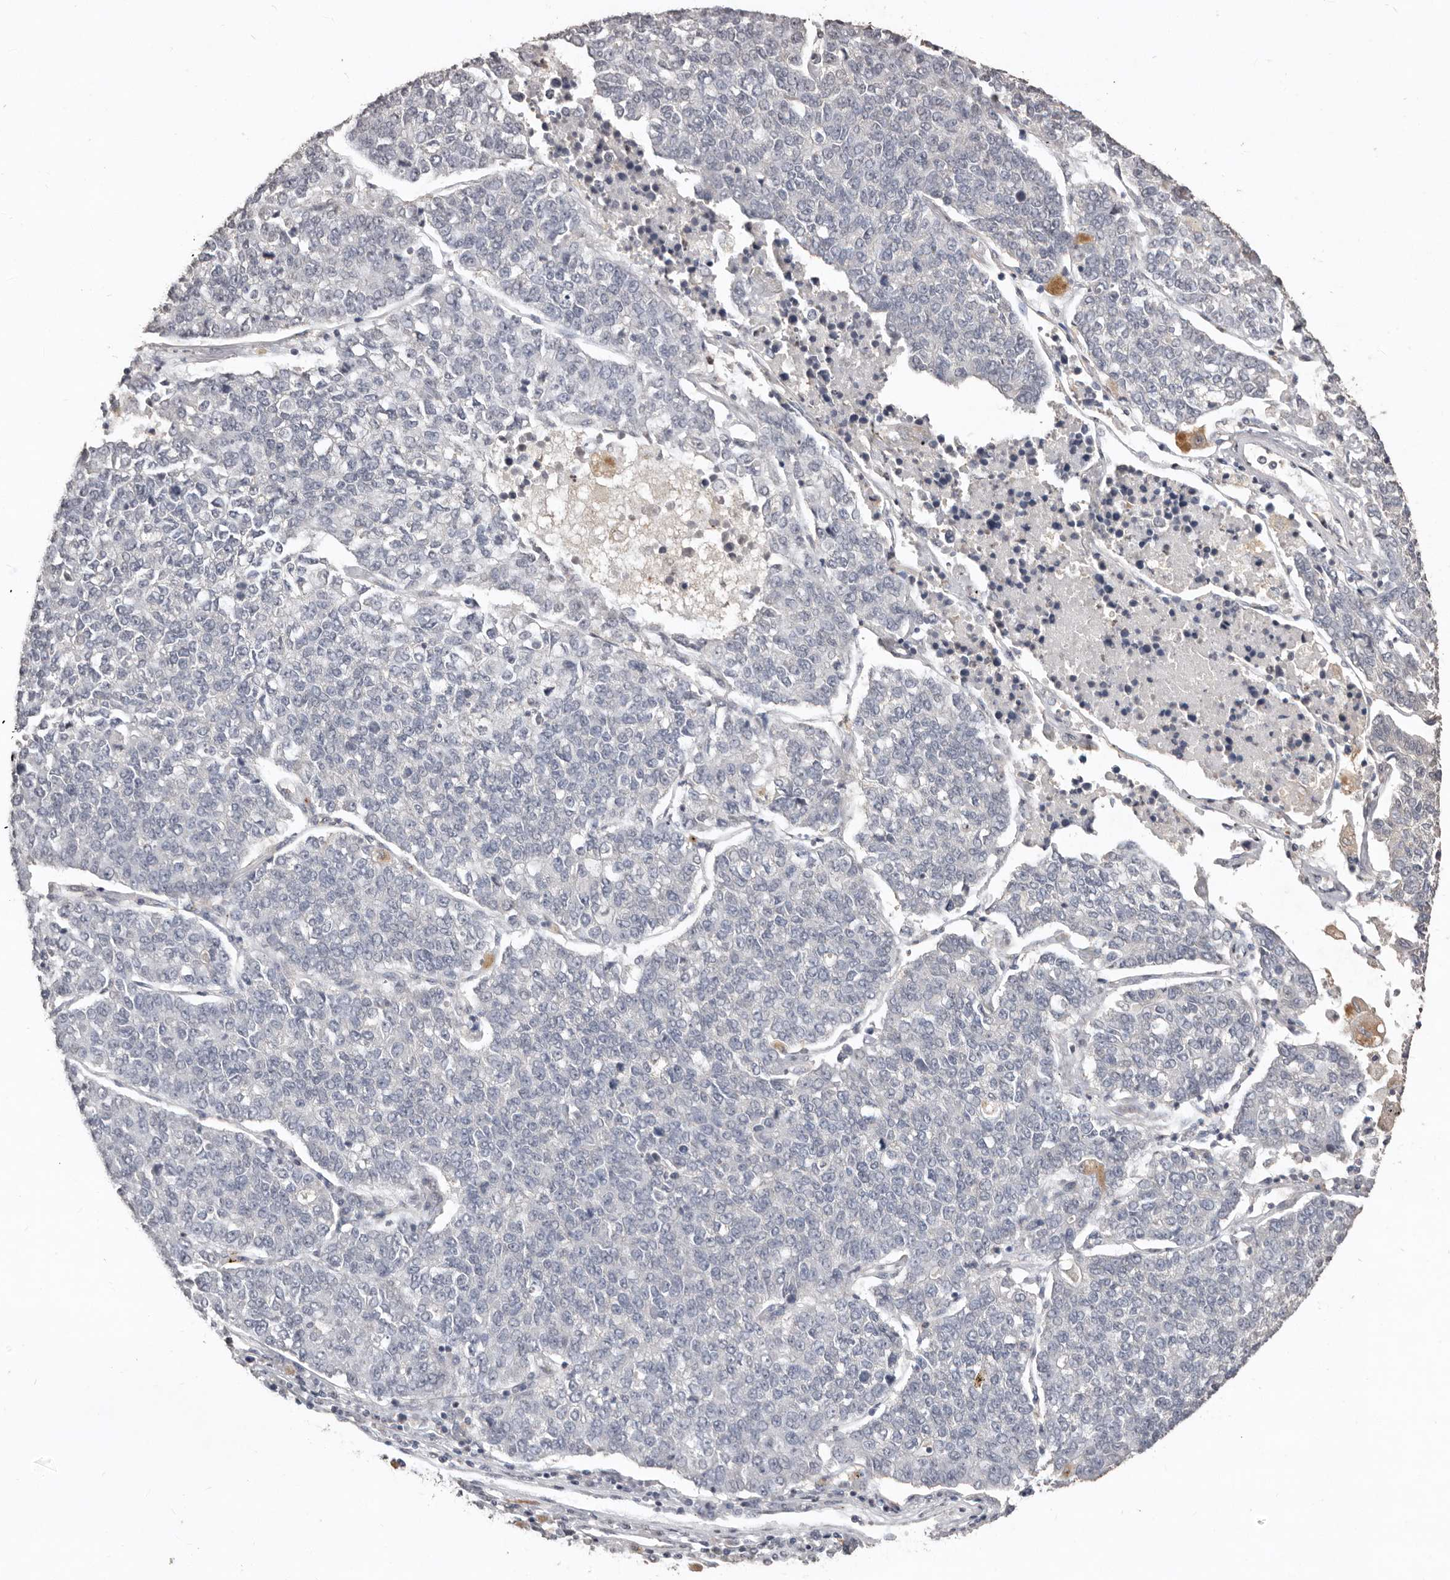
{"staining": {"intensity": "negative", "quantity": "none", "location": "none"}, "tissue": "lung cancer", "cell_type": "Tumor cells", "image_type": "cancer", "snomed": [{"axis": "morphology", "description": "Adenocarcinoma, NOS"}, {"axis": "topography", "description": "Lung"}], "caption": "Photomicrograph shows no significant protein staining in tumor cells of lung cancer (adenocarcinoma).", "gene": "SULT1E1", "patient": {"sex": "male", "age": 49}}